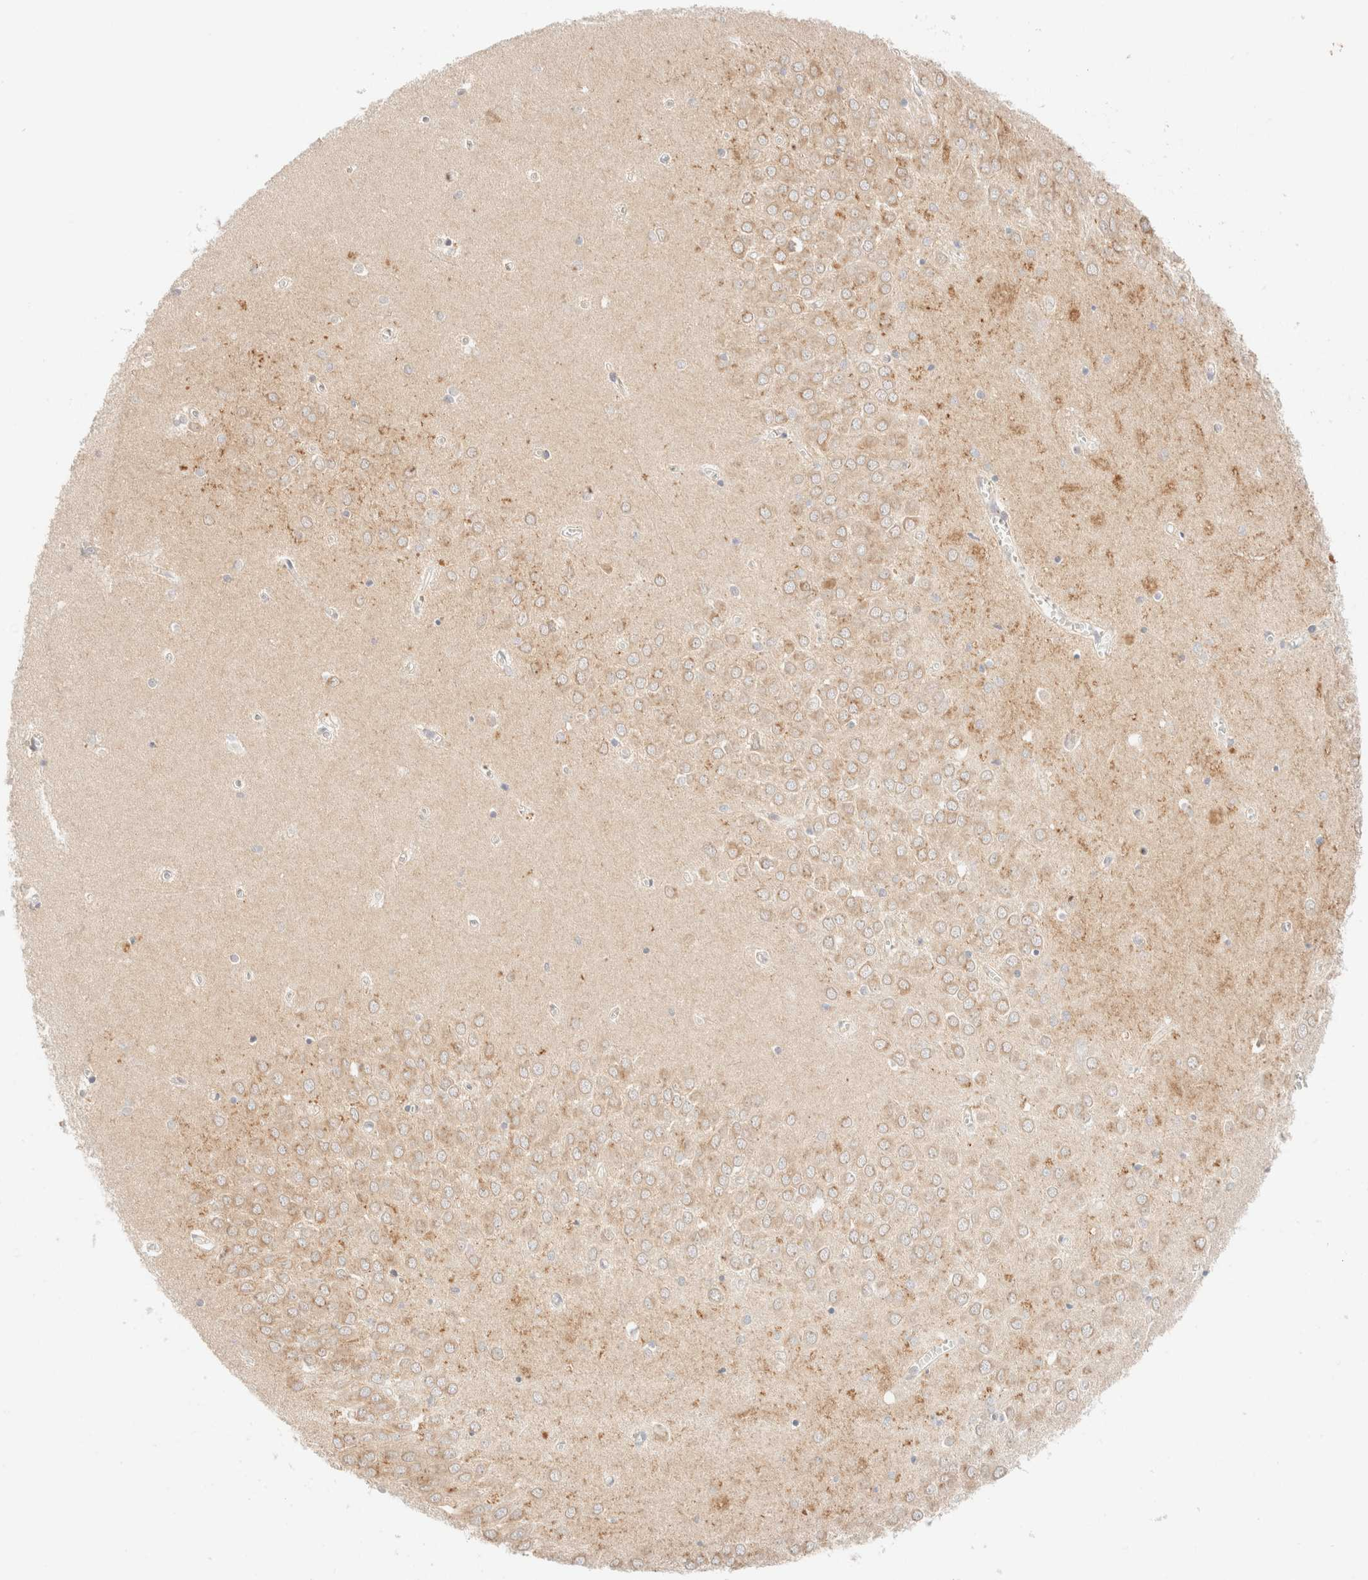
{"staining": {"intensity": "weak", "quantity": "<25%", "location": "cytoplasmic/membranous"}, "tissue": "hippocampus", "cell_type": "Glial cells", "image_type": "normal", "snomed": [{"axis": "morphology", "description": "Normal tissue, NOS"}, {"axis": "topography", "description": "Hippocampus"}], "caption": "Immunohistochemical staining of normal human hippocampus shows no significant positivity in glial cells.", "gene": "SARM1", "patient": {"sex": "male", "age": 70}}